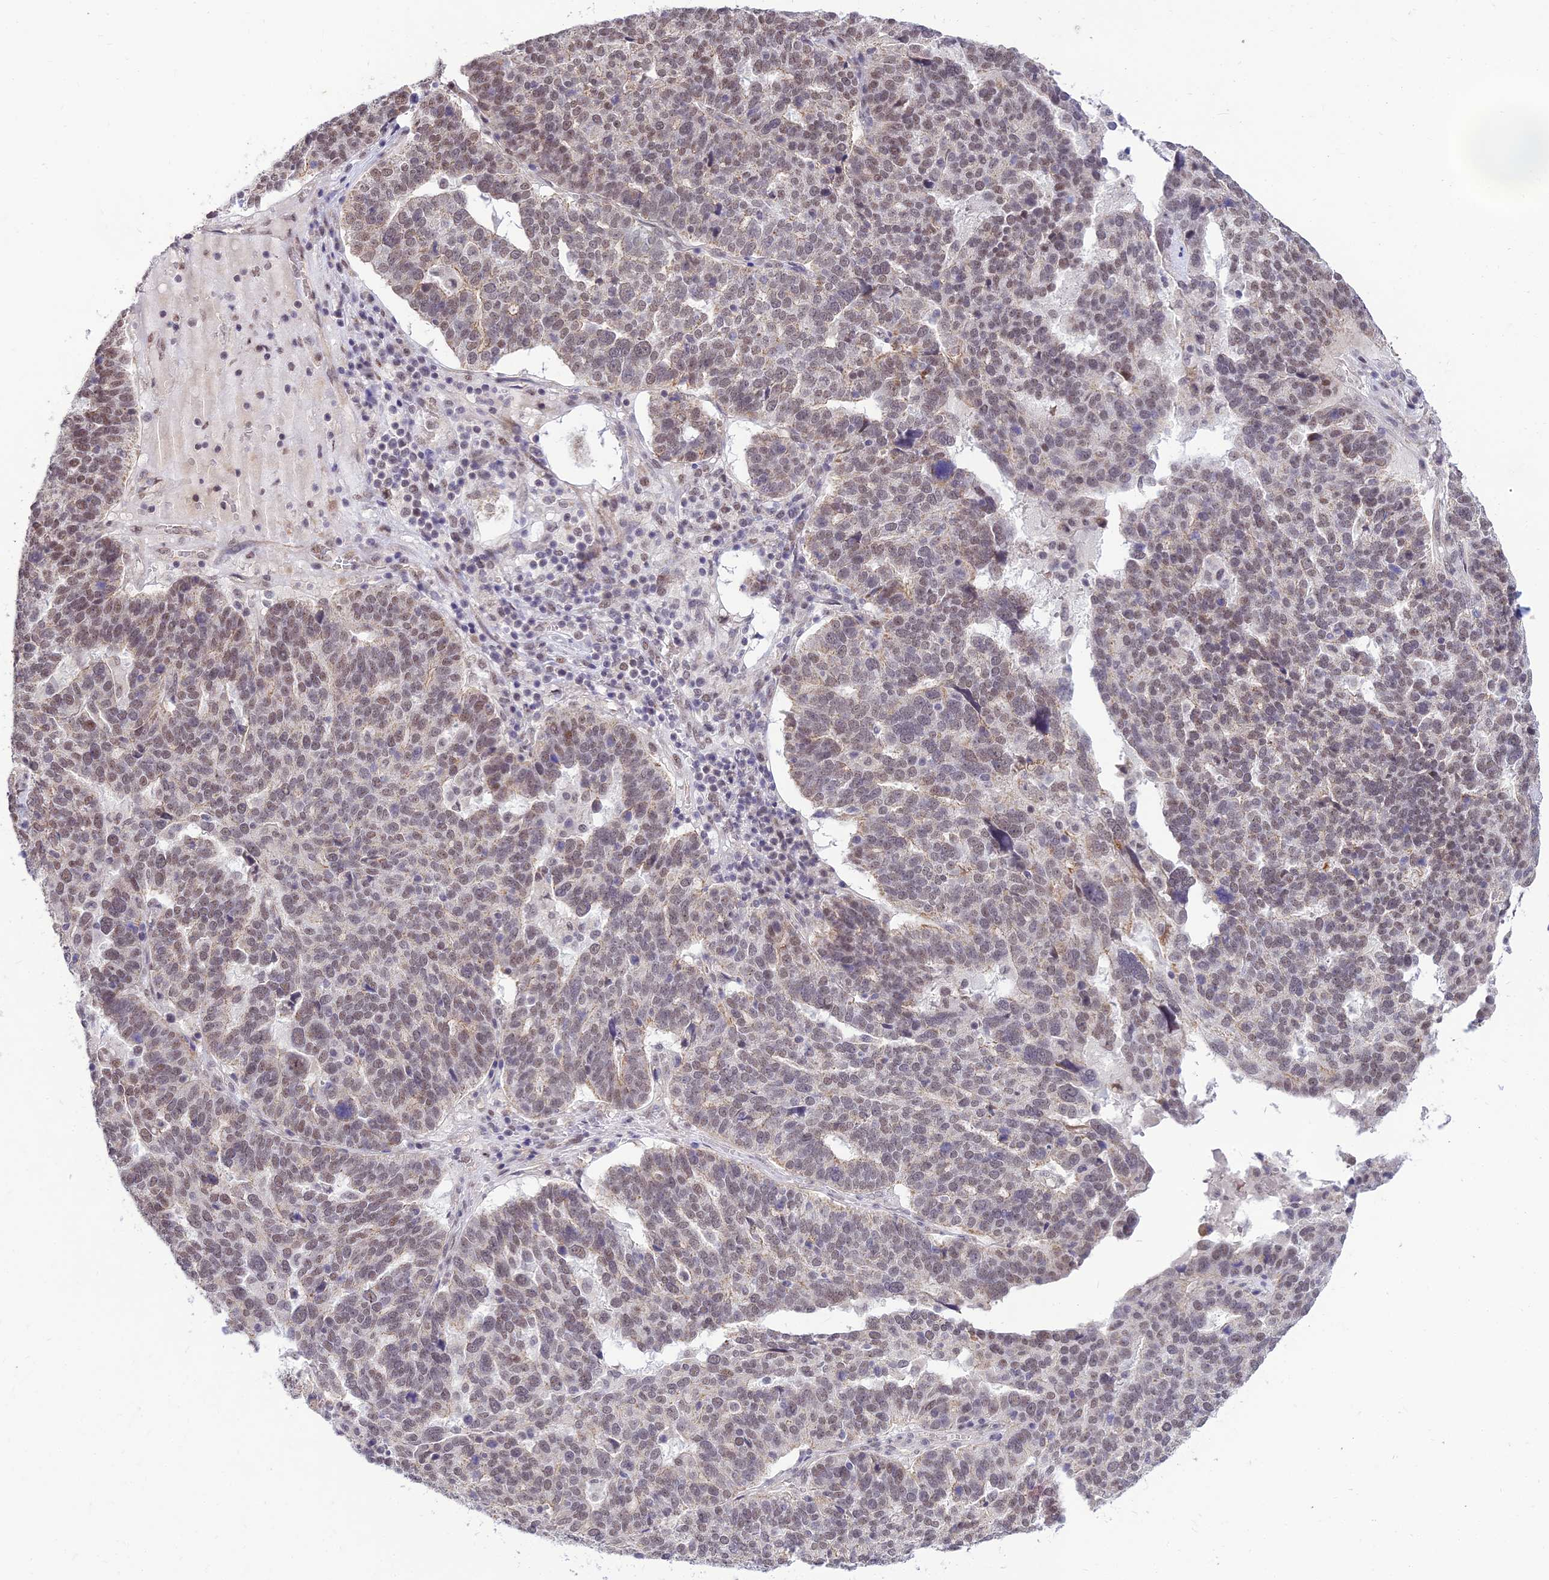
{"staining": {"intensity": "weak", "quantity": "25%-75%", "location": "nuclear"}, "tissue": "ovarian cancer", "cell_type": "Tumor cells", "image_type": "cancer", "snomed": [{"axis": "morphology", "description": "Cystadenocarcinoma, serous, NOS"}, {"axis": "topography", "description": "Ovary"}], "caption": "Ovarian cancer stained with immunohistochemistry (IHC) demonstrates weak nuclear positivity in approximately 25%-75% of tumor cells.", "gene": "MICOS13", "patient": {"sex": "female", "age": 59}}